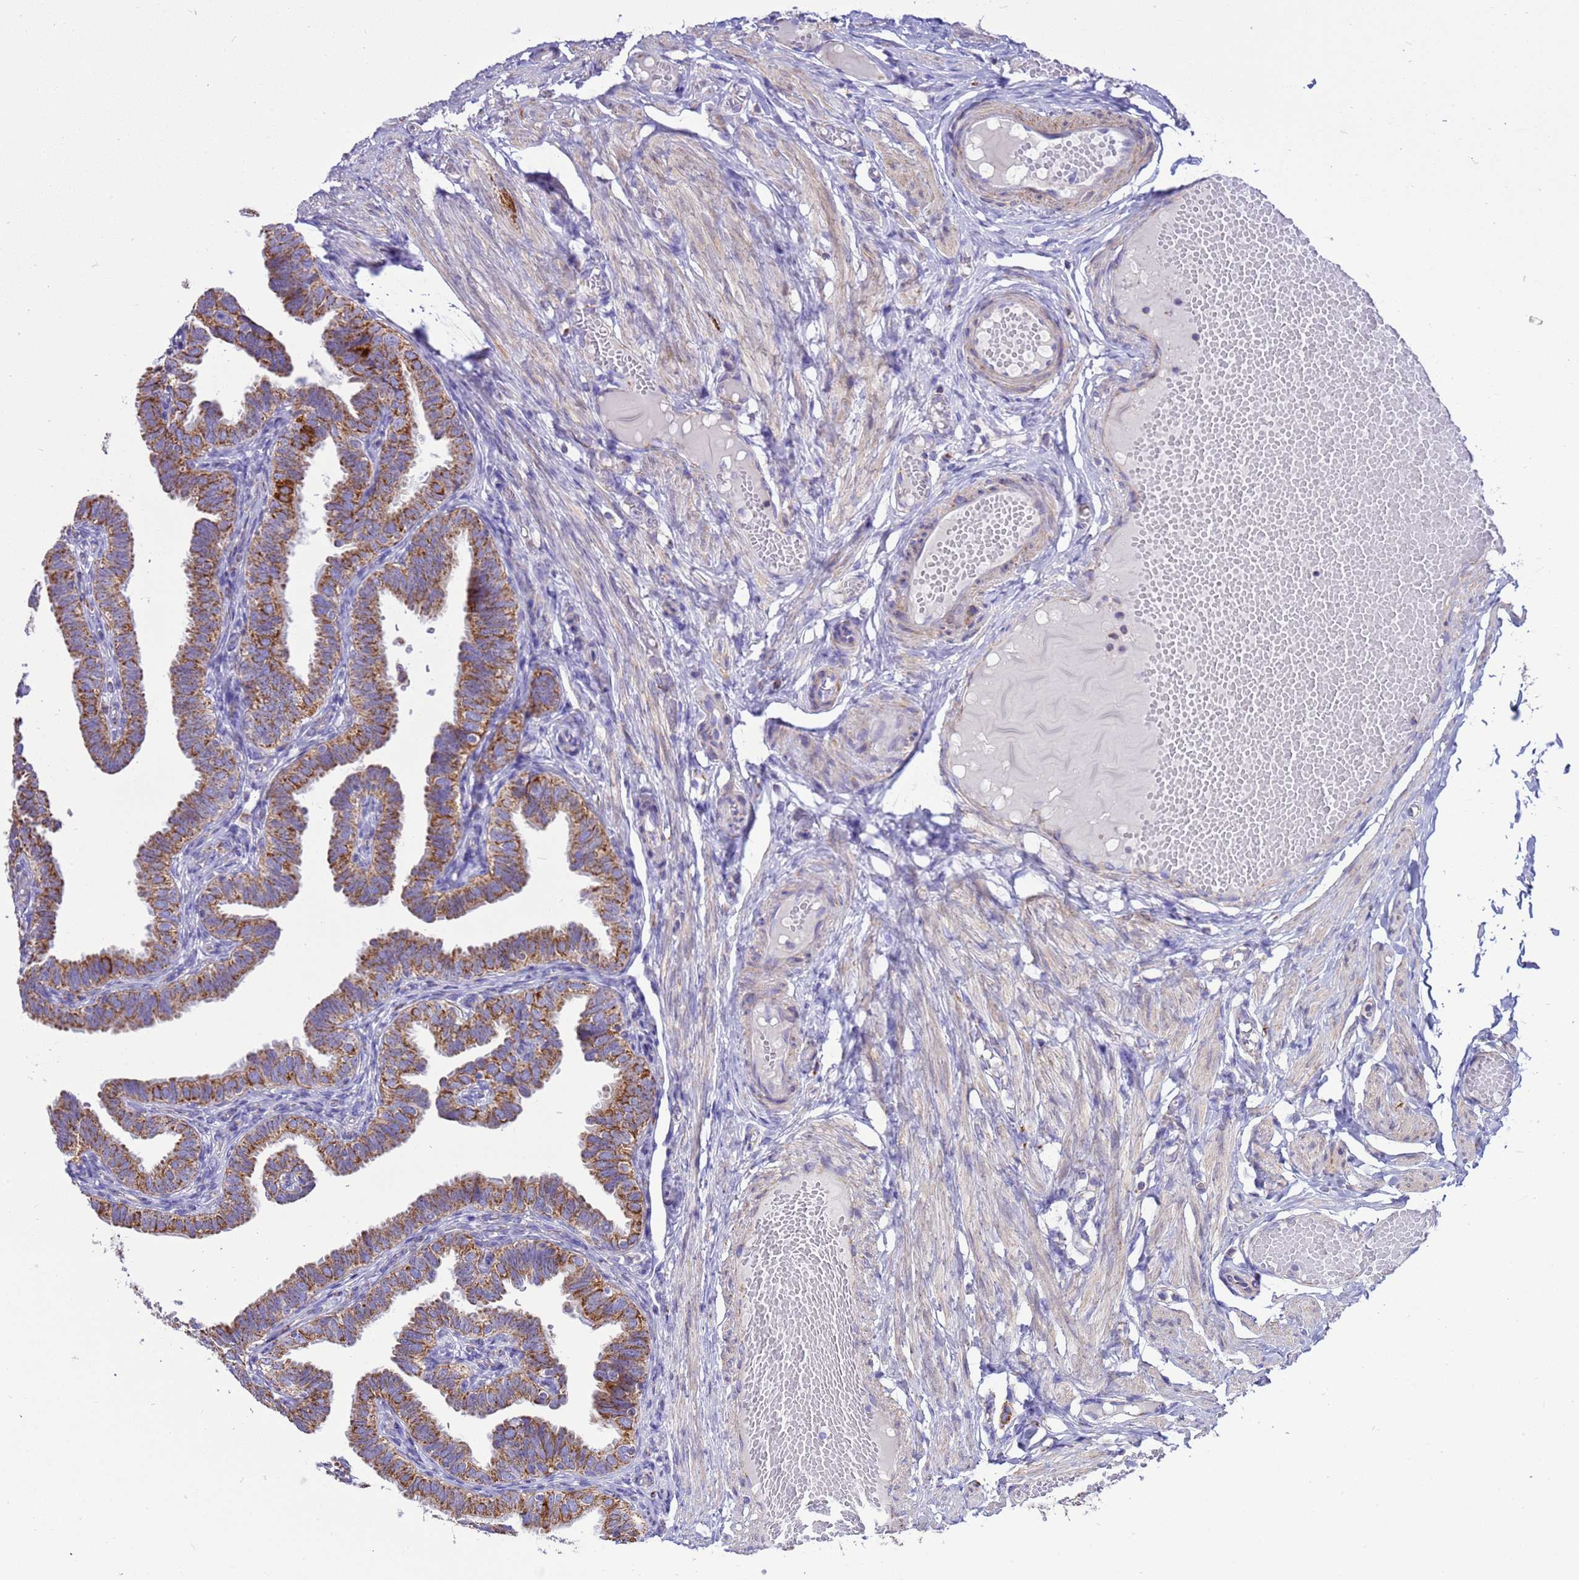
{"staining": {"intensity": "strong", "quantity": "25%-75%", "location": "cytoplasmic/membranous"}, "tissue": "fallopian tube", "cell_type": "Glandular cells", "image_type": "normal", "snomed": [{"axis": "morphology", "description": "Normal tissue, NOS"}, {"axis": "topography", "description": "Fallopian tube"}], "caption": "High-power microscopy captured an immunohistochemistry micrograph of normal fallopian tube, revealing strong cytoplasmic/membranous expression in approximately 25%-75% of glandular cells. The protein of interest is stained brown, and the nuclei are stained in blue (DAB IHC with brightfield microscopy, high magnification).", "gene": "RNF165", "patient": {"sex": "female", "age": 39}}